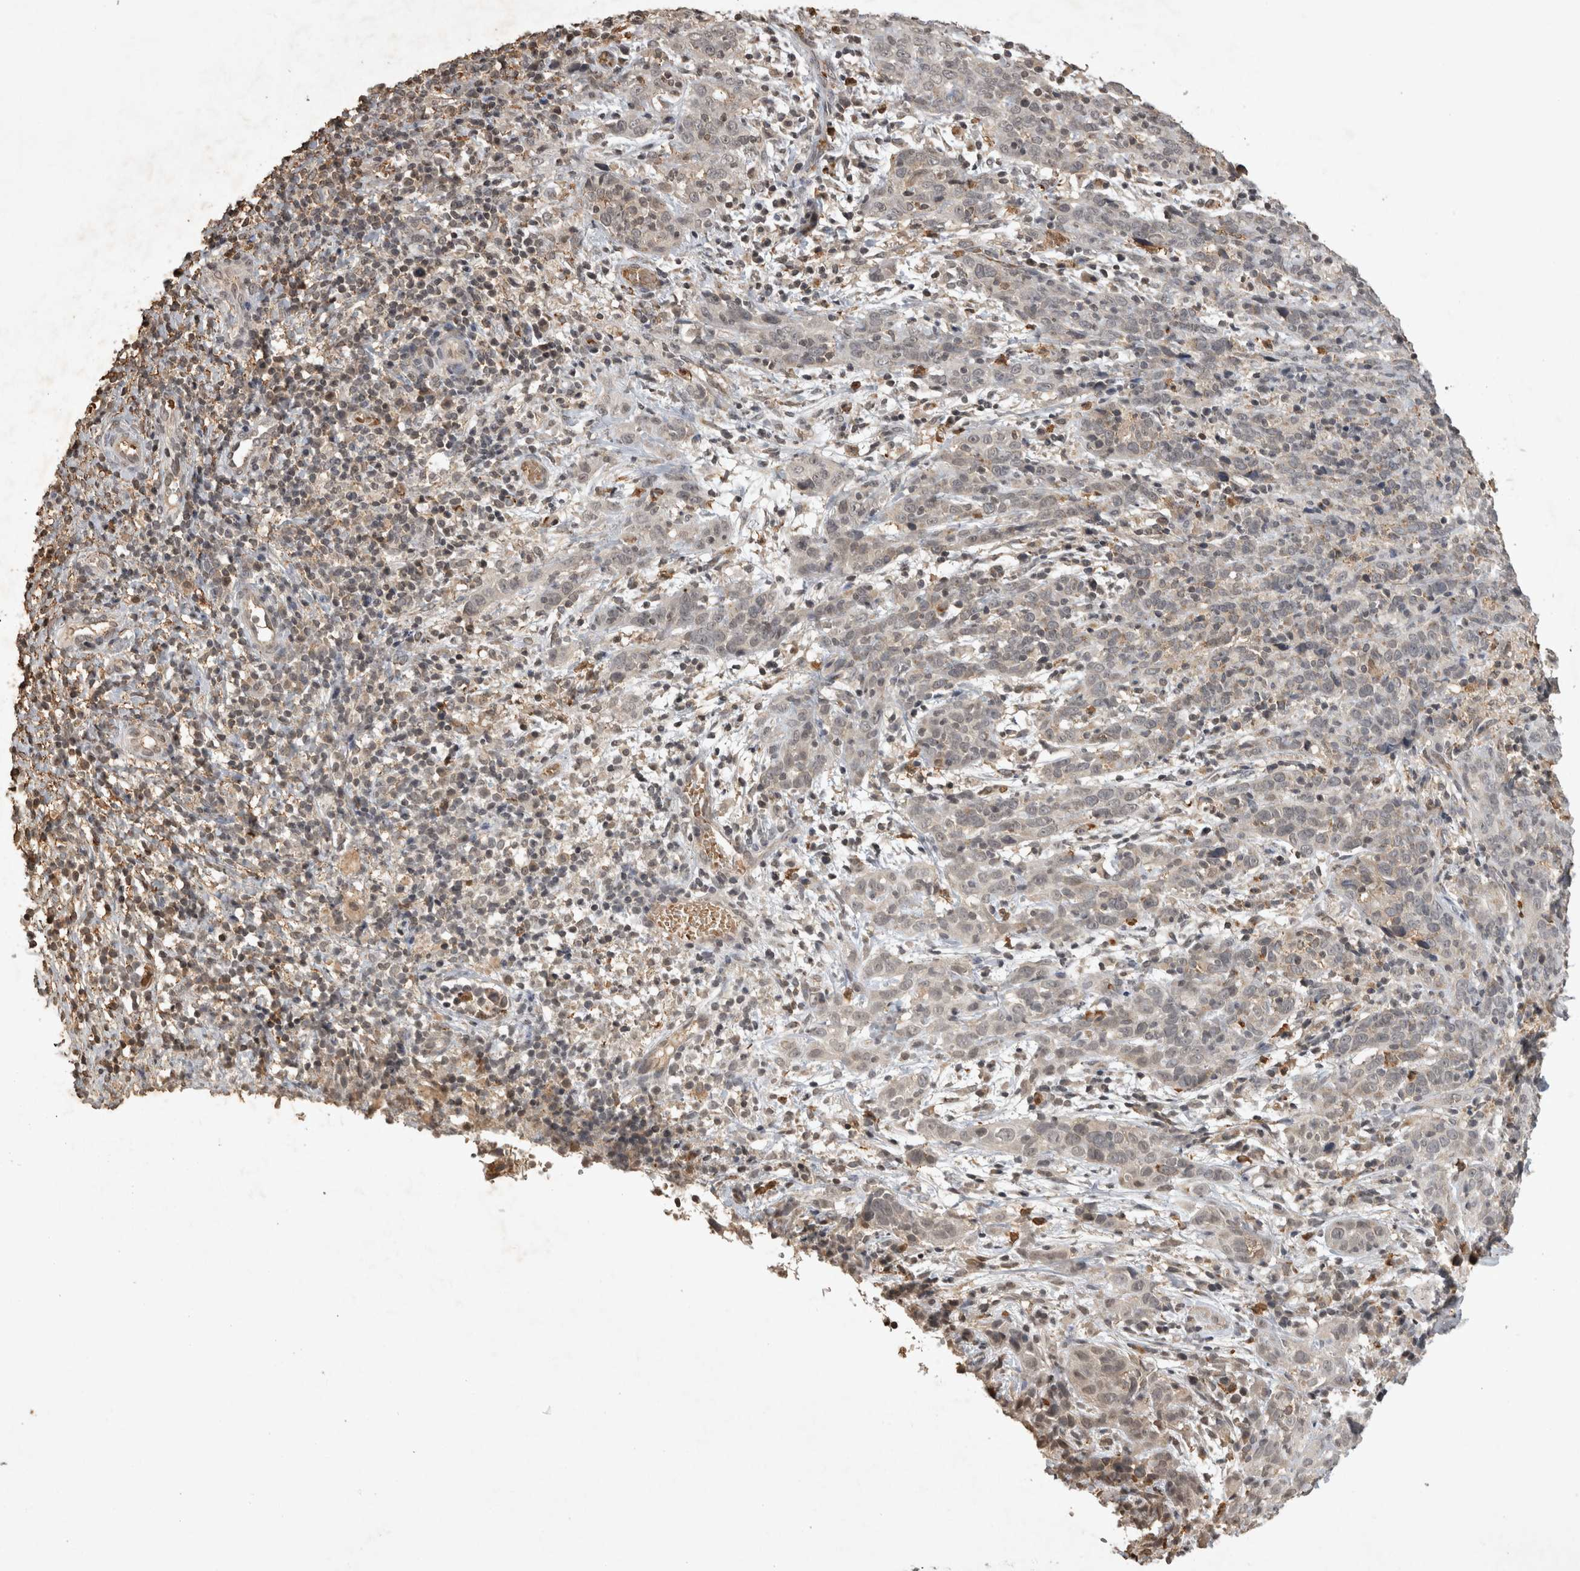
{"staining": {"intensity": "negative", "quantity": "none", "location": "none"}, "tissue": "cervical cancer", "cell_type": "Tumor cells", "image_type": "cancer", "snomed": [{"axis": "morphology", "description": "Squamous cell carcinoma, NOS"}, {"axis": "topography", "description": "Cervix"}], "caption": "An image of cervical cancer stained for a protein exhibits no brown staining in tumor cells.", "gene": "HRK", "patient": {"sex": "female", "age": 46}}